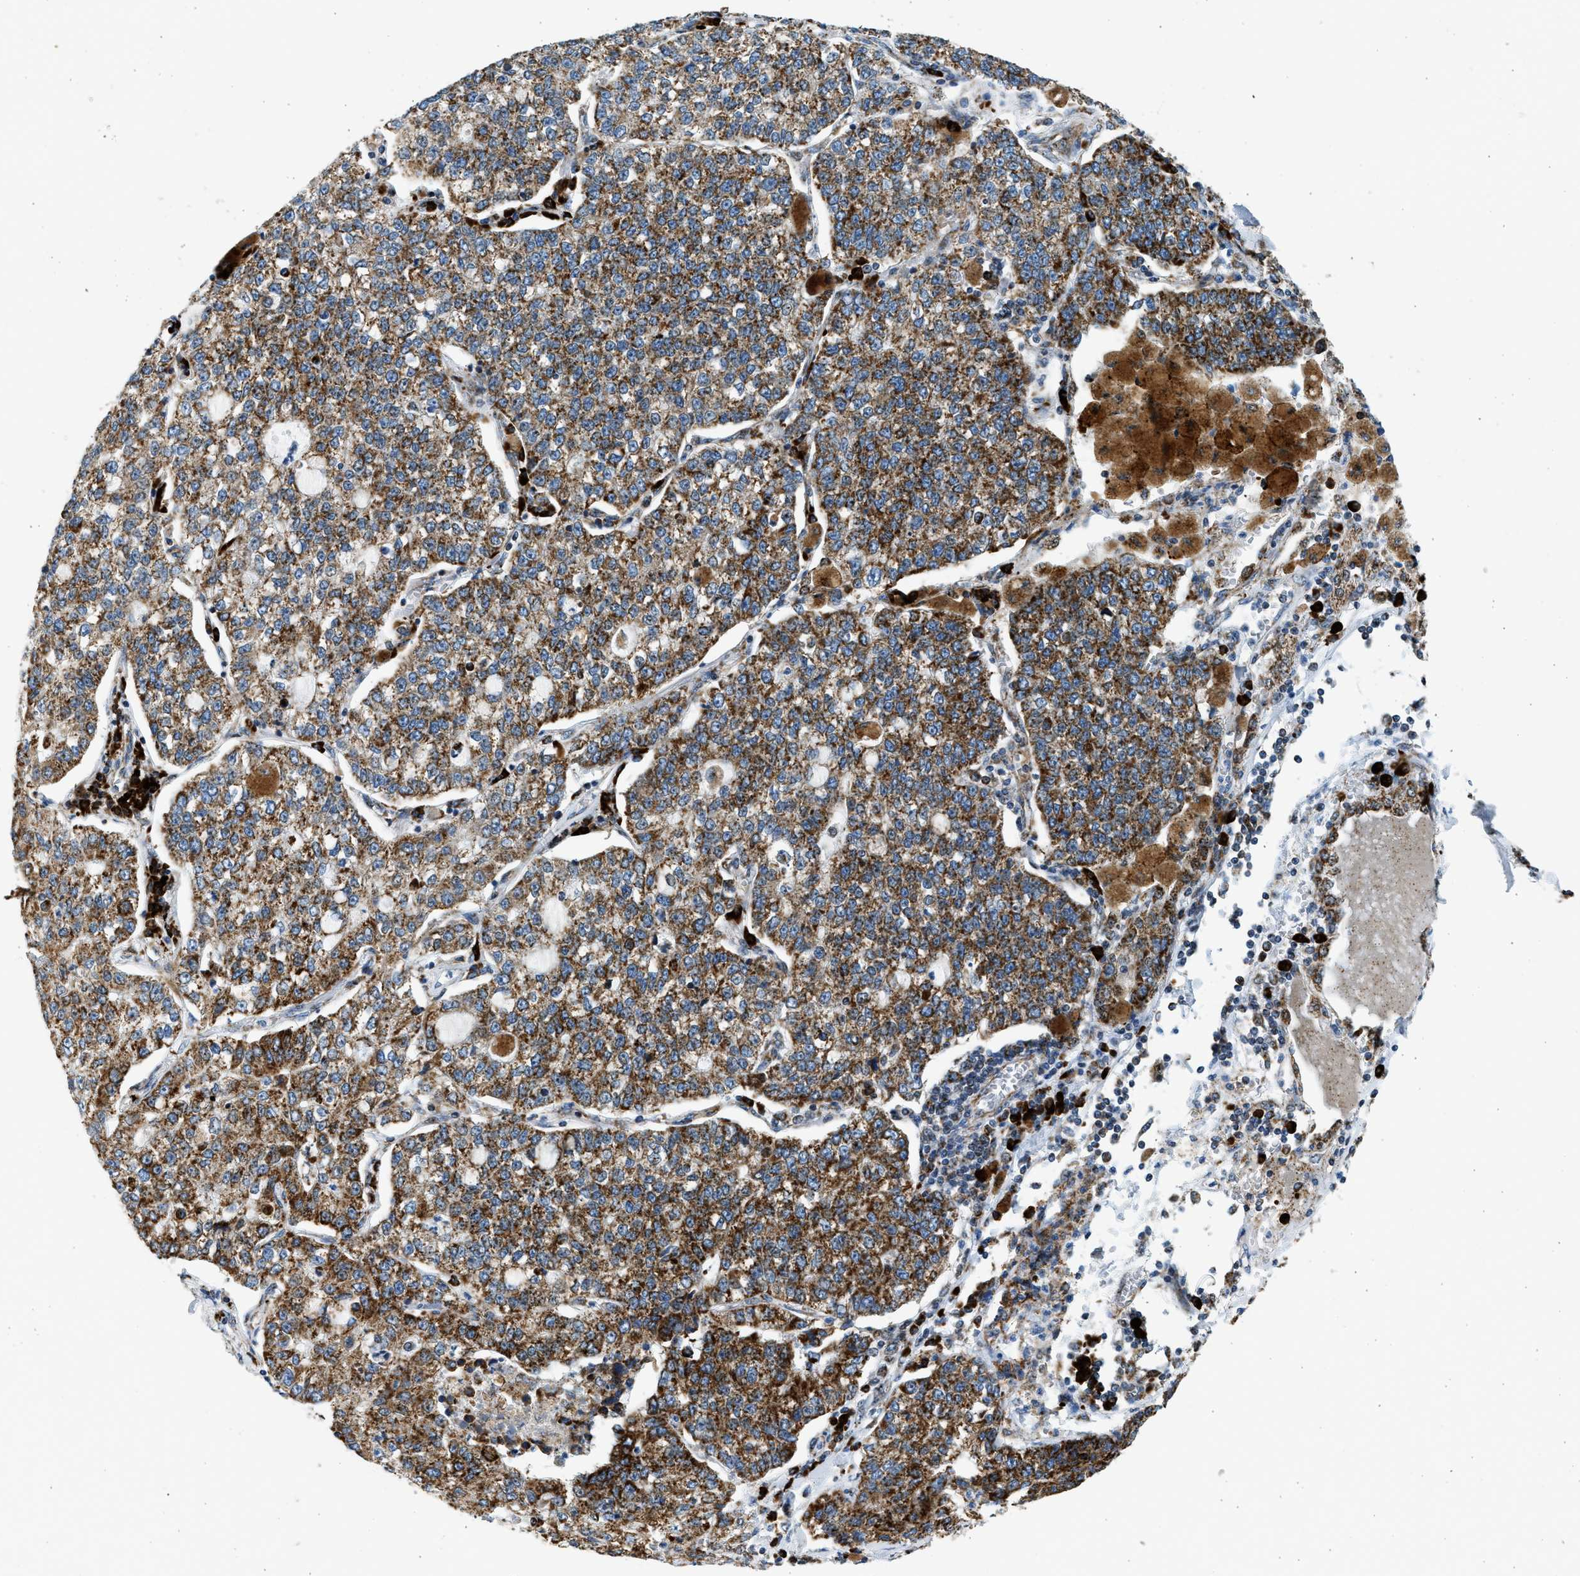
{"staining": {"intensity": "strong", "quantity": ">75%", "location": "cytoplasmic/membranous"}, "tissue": "lung cancer", "cell_type": "Tumor cells", "image_type": "cancer", "snomed": [{"axis": "morphology", "description": "Adenocarcinoma, NOS"}, {"axis": "topography", "description": "Lung"}], "caption": "Protein staining reveals strong cytoplasmic/membranous expression in about >75% of tumor cells in lung adenocarcinoma.", "gene": "KCNMB3", "patient": {"sex": "male", "age": 49}}